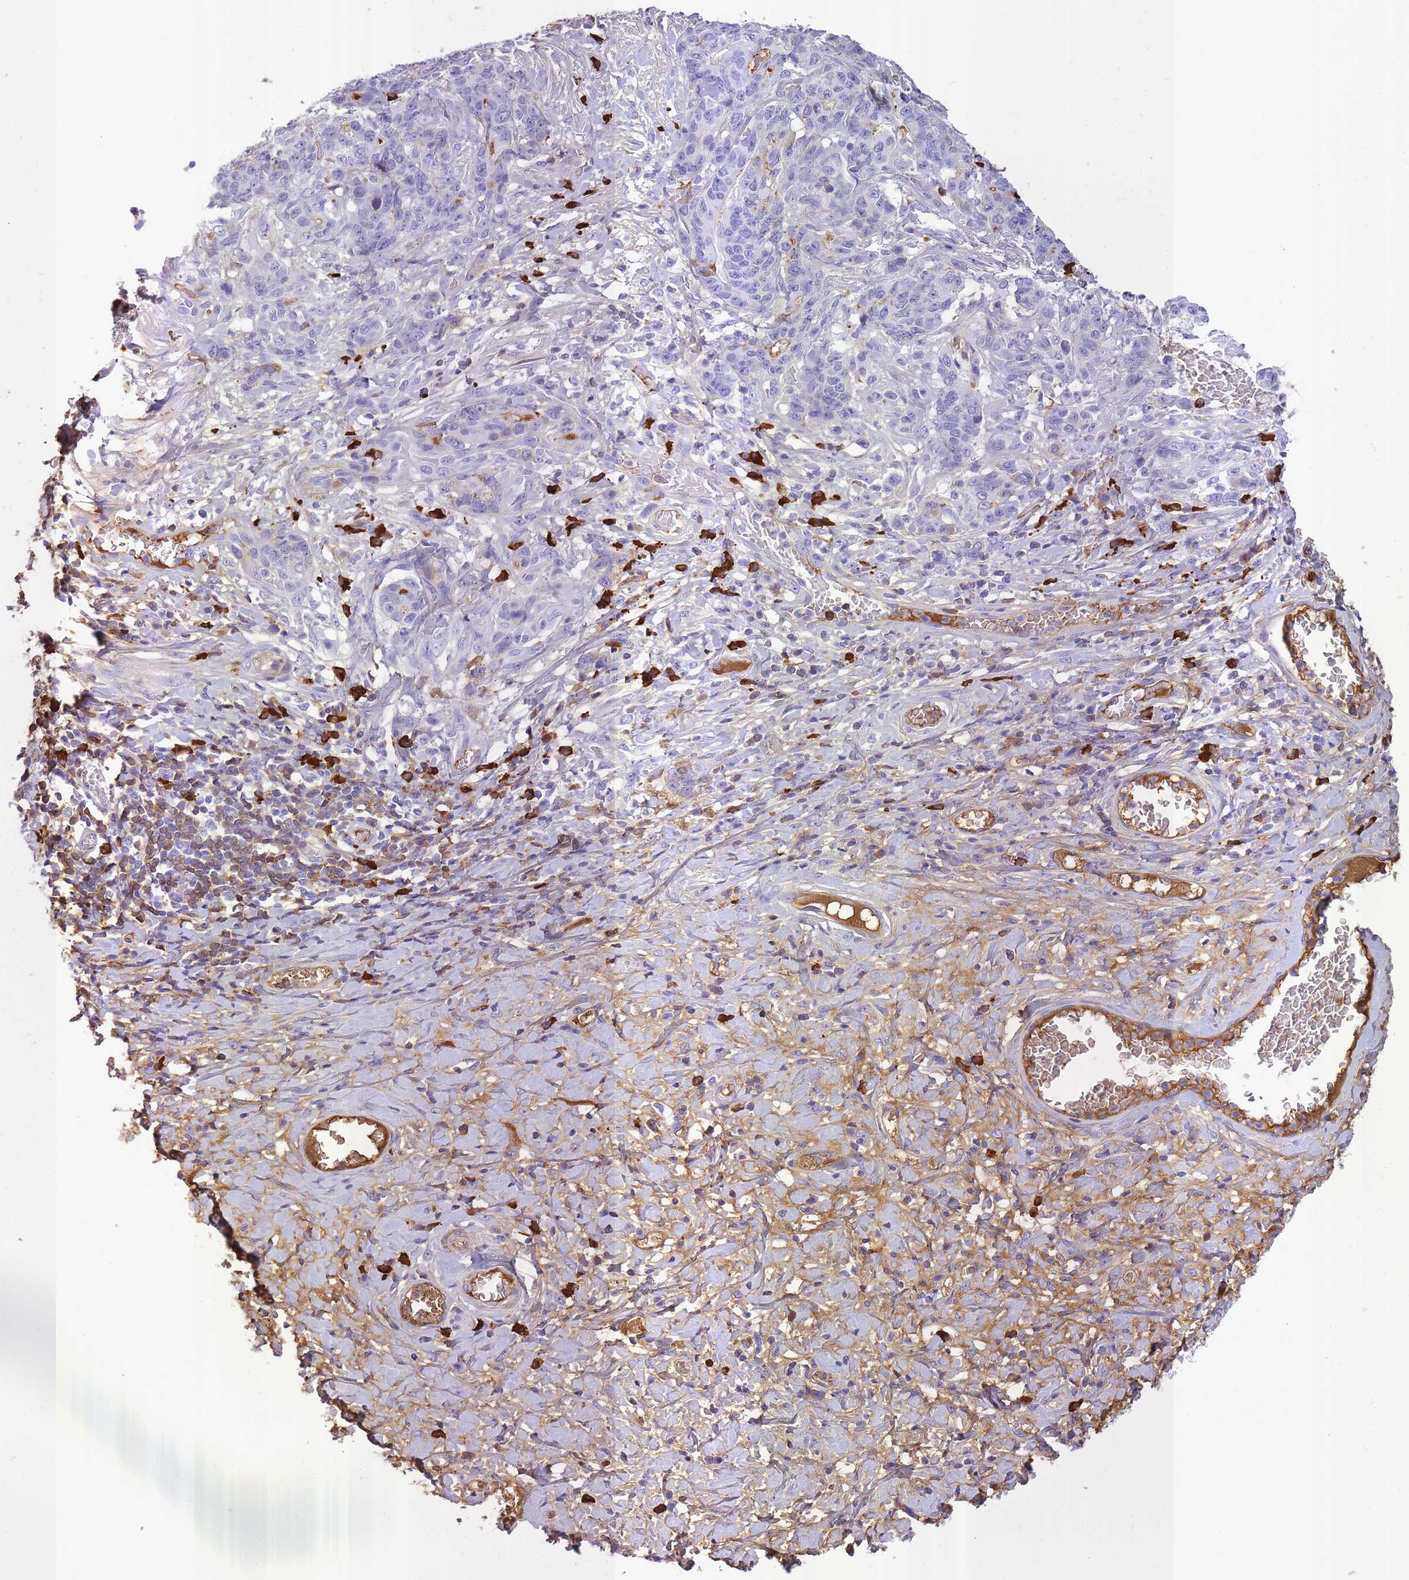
{"staining": {"intensity": "negative", "quantity": "none", "location": "none"}, "tissue": "stomach cancer", "cell_type": "Tumor cells", "image_type": "cancer", "snomed": [{"axis": "morphology", "description": "Normal tissue, NOS"}, {"axis": "morphology", "description": "Adenocarcinoma, NOS"}, {"axis": "topography", "description": "Stomach"}], "caption": "Protein analysis of stomach cancer (adenocarcinoma) exhibits no significant positivity in tumor cells. The staining is performed using DAB (3,3'-diaminobenzidine) brown chromogen with nuclei counter-stained in using hematoxylin.", "gene": "IGKV1D-42", "patient": {"sex": "female", "age": 64}}